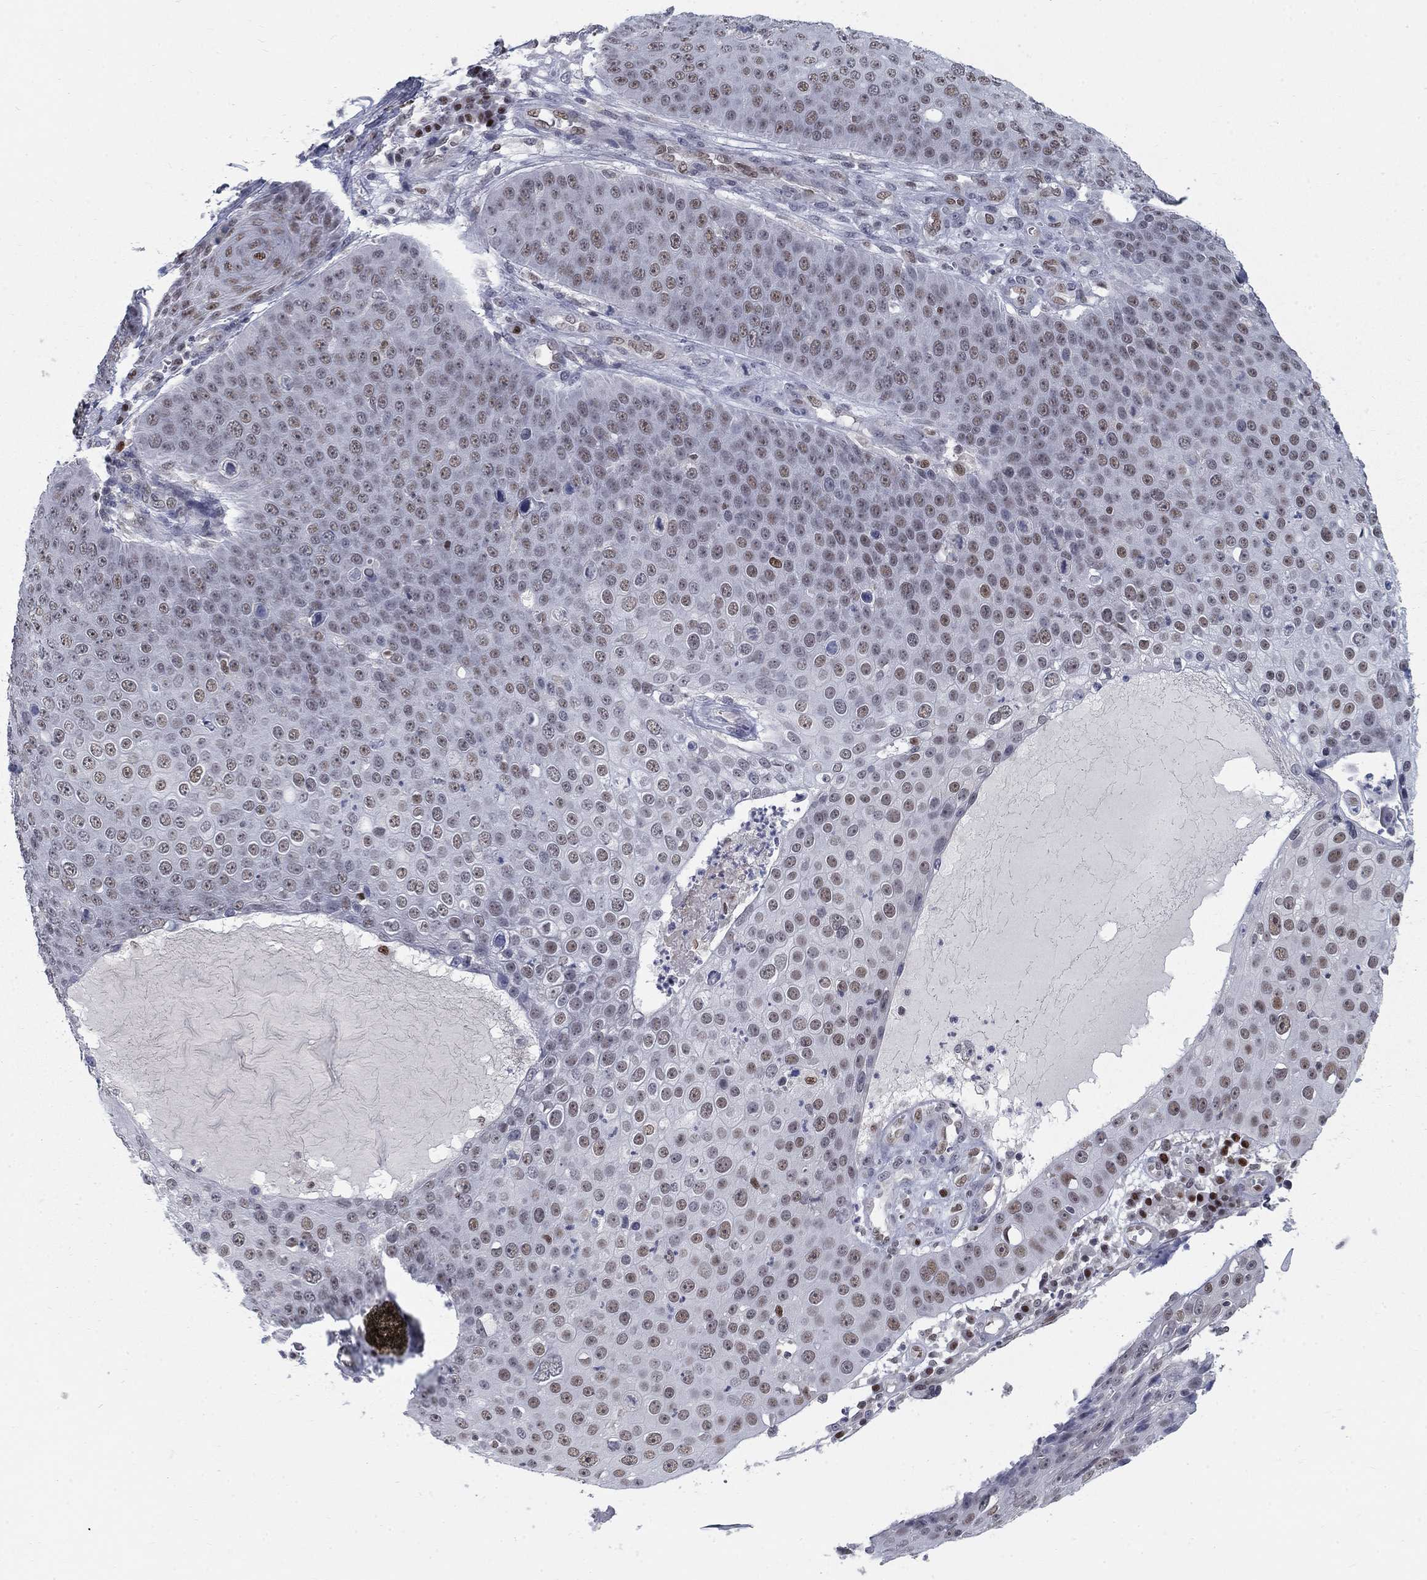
{"staining": {"intensity": "weak", "quantity": "25%-75%", "location": "nuclear"}, "tissue": "skin cancer", "cell_type": "Tumor cells", "image_type": "cancer", "snomed": [{"axis": "morphology", "description": "Squamous cell carcinoma, NOS"}, {"axis": "topography", "description": "Skin"}], "caption": "A brown stain labels weak nuclear expression of a protein in skin cancer tumor cells.", "gene": "GCFC2", "patient": {"sex": "male", "age": 71}}